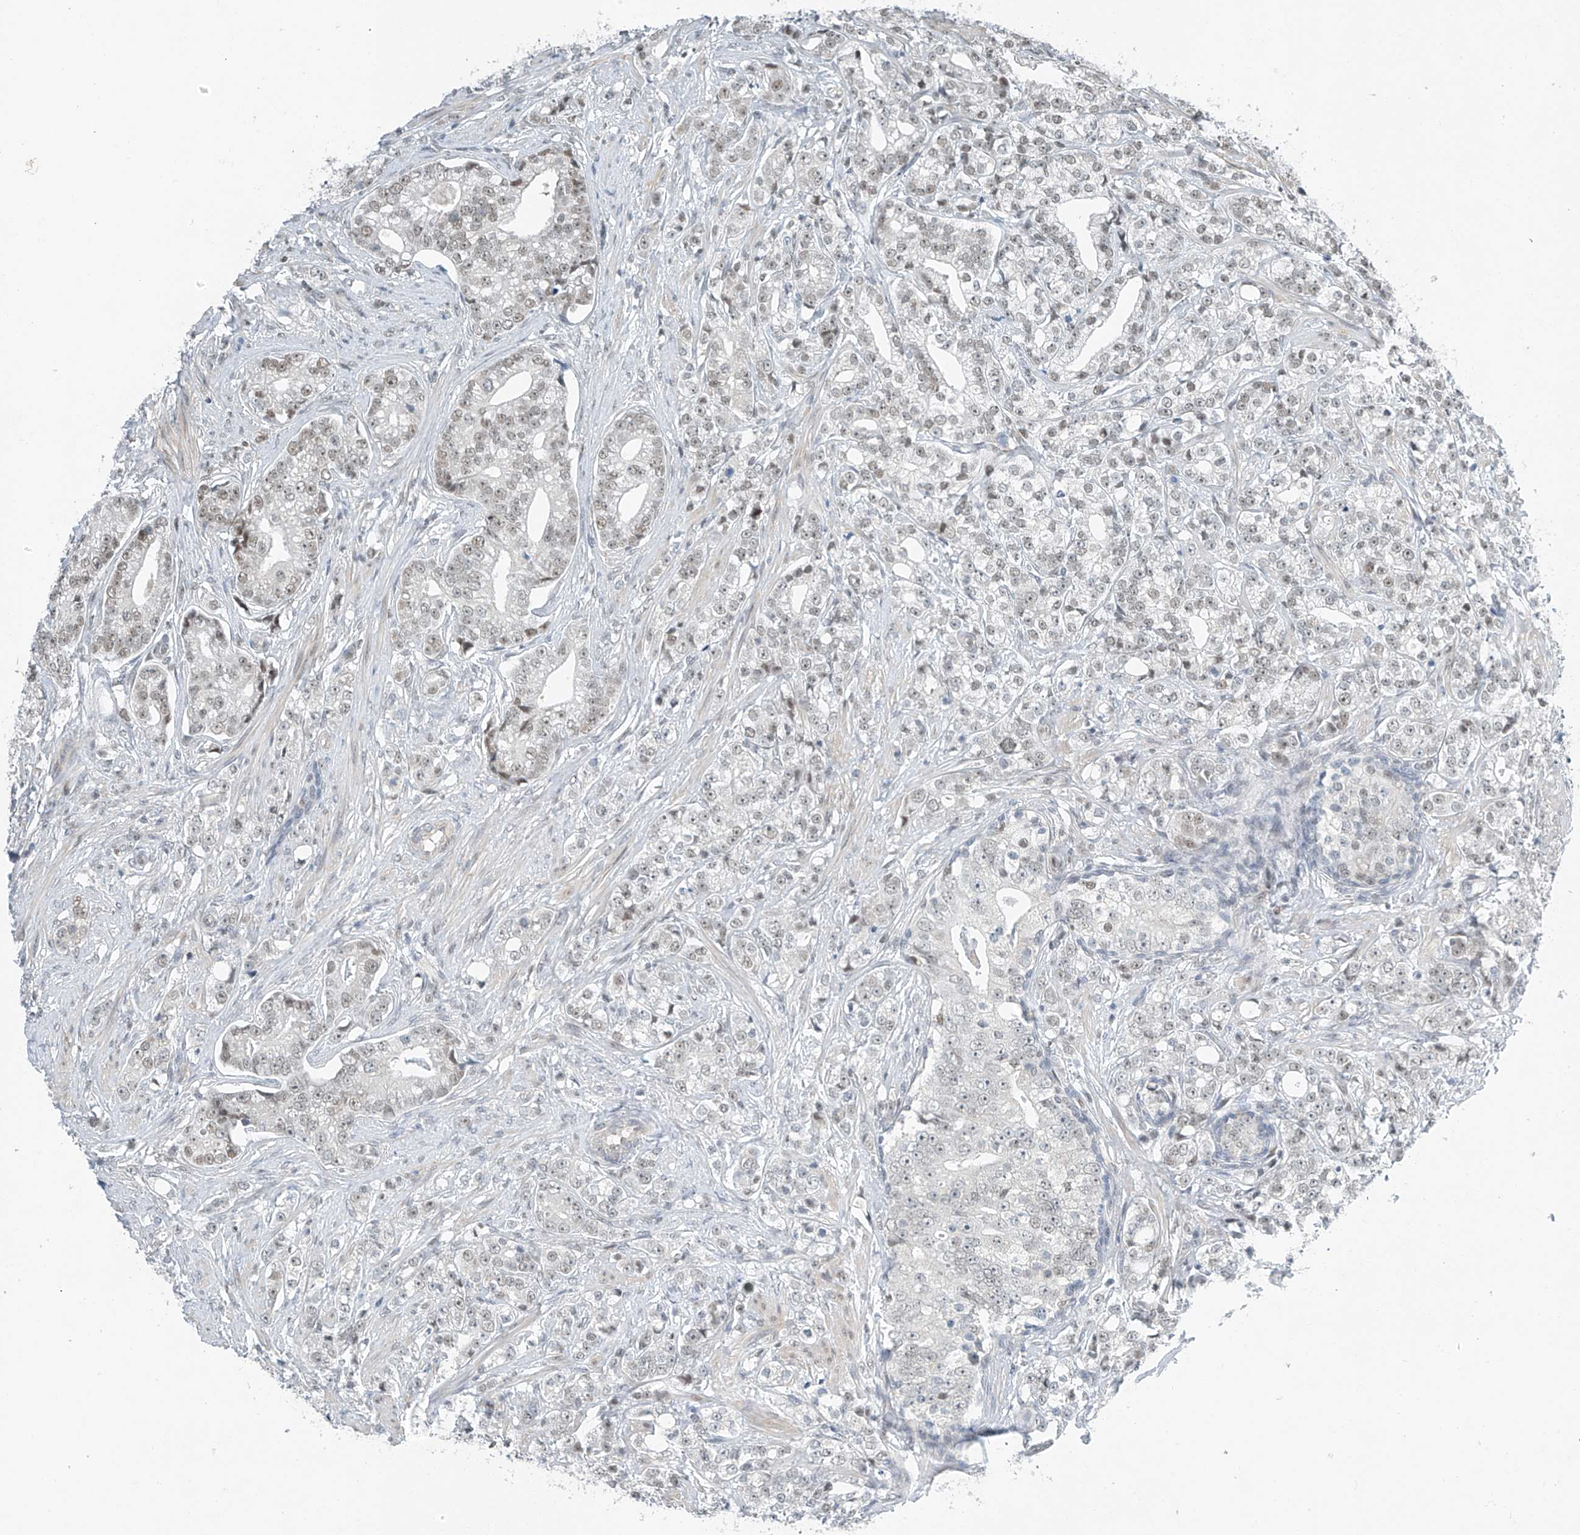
{"staining": {"intensity": "weak", "quantity": "25%-75%", "location": "nuclear"}, "tissue": "prostate cancer", "cell_type": "Tumor cells", "image_type": "cancer", "snomed": [{"axis": "morphology", "description": "Adenocarcinoma, High grade"}, {"axis": "topography", "description": "Prostate"}], "caption": "Immunohistochemical staining of human prostate cancer shows weak nuclear protein staining in approximately 25%-75% of tumor cells.", "gene": "TAF8", "patient": {"sex": "male", "age": 69}}